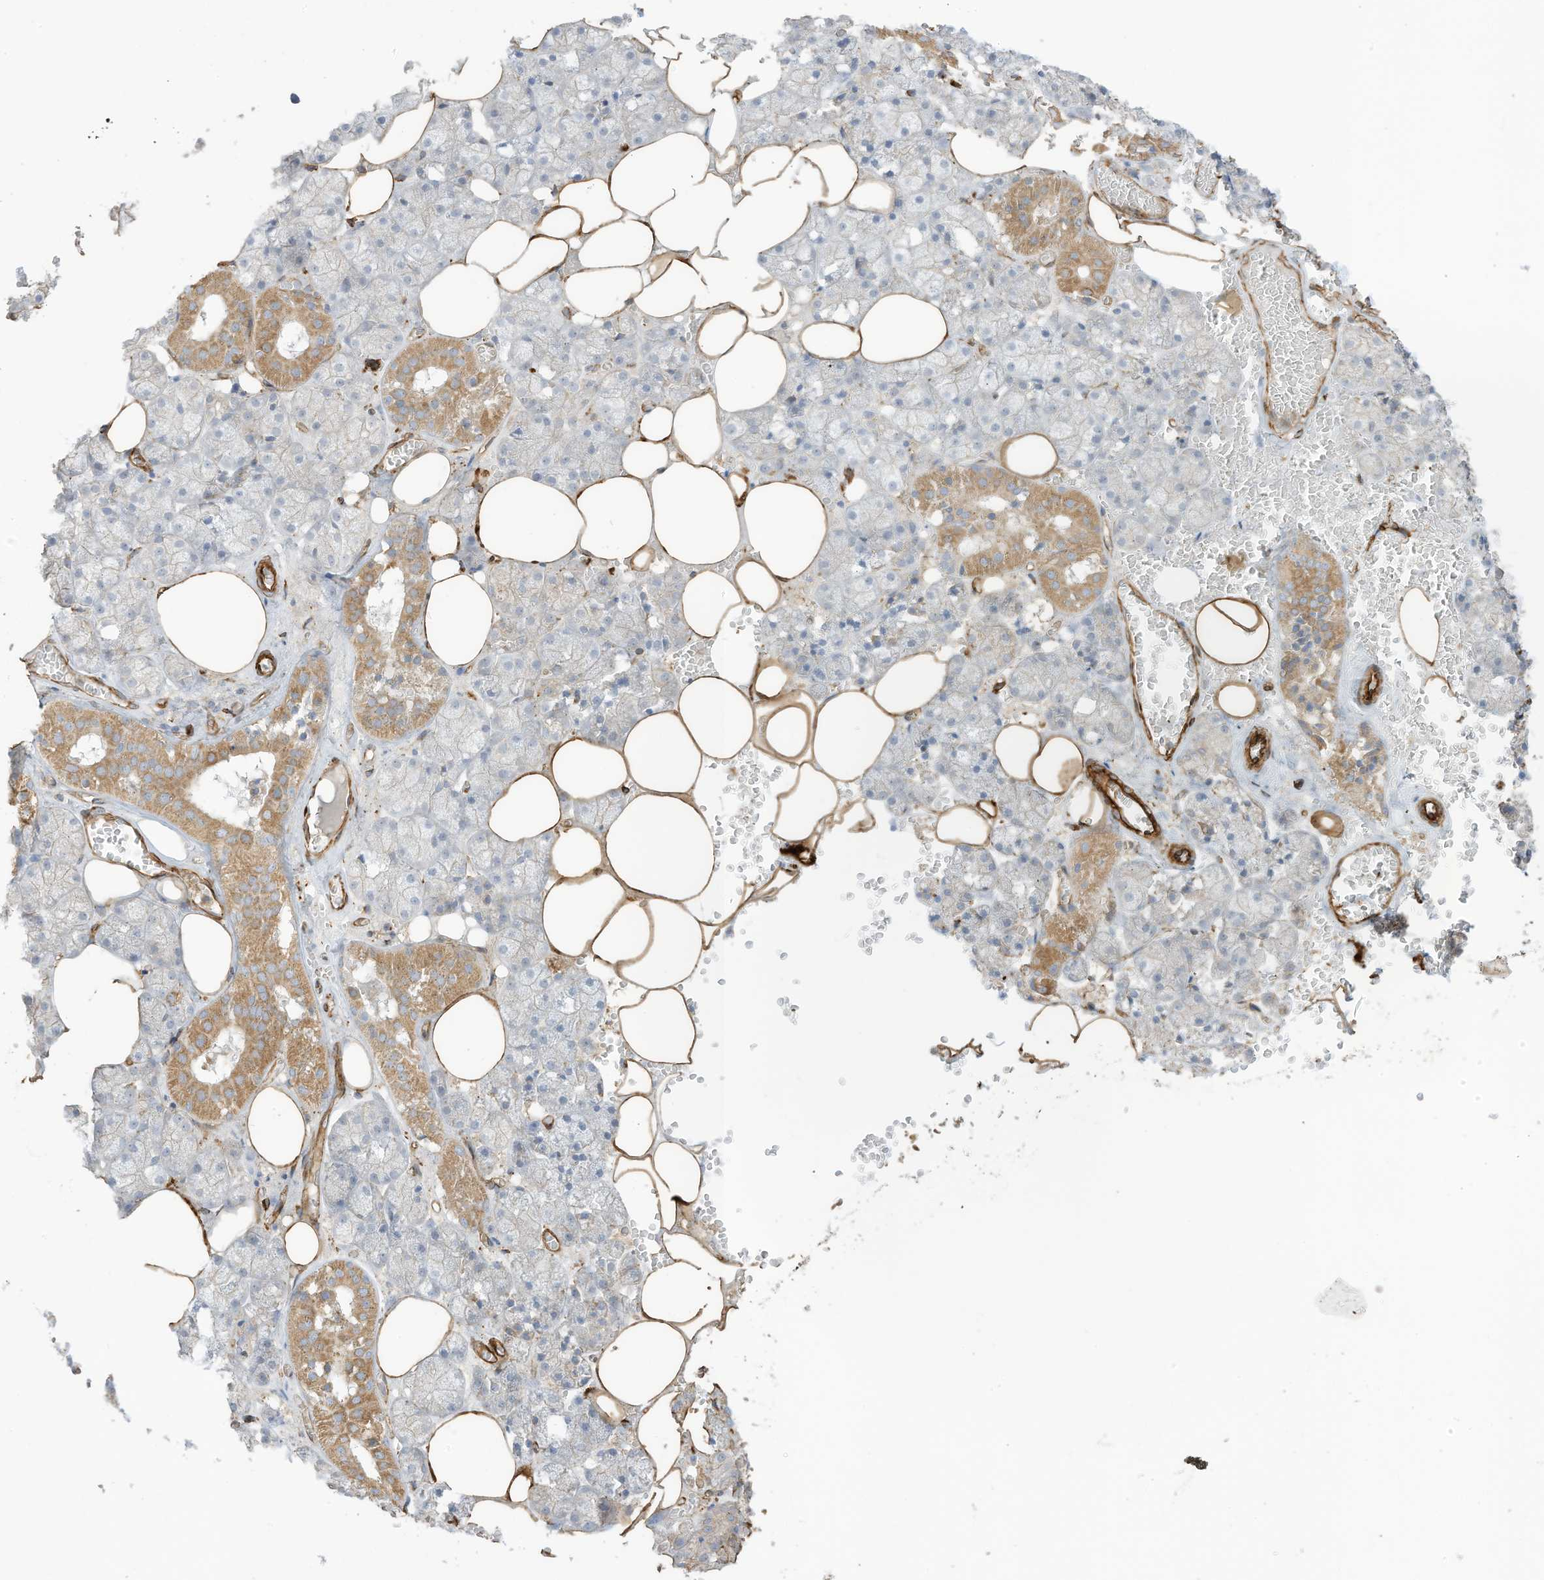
{"staining": {"intensity": "moderate", "quantity": "<25%", "location": "cytoplasmic/membranous"}, "tissue": "salivary gland", "cell_type": "Glandular cells", "image_type": "normal", "snomed": [{"axis": "morphology", "description": "Normal tissue, NOS"}, {"axis": "topography", "description": "Salivary gland"}], "caption": "Immunohistochemistry (DAB) staining of benign salivary gland exhibits moderate cytoplasmic/membranous protein expression in about <25% of glandular cells.", "gene": "ABCB7", "patient": {"sex": "male", "age": 62}}